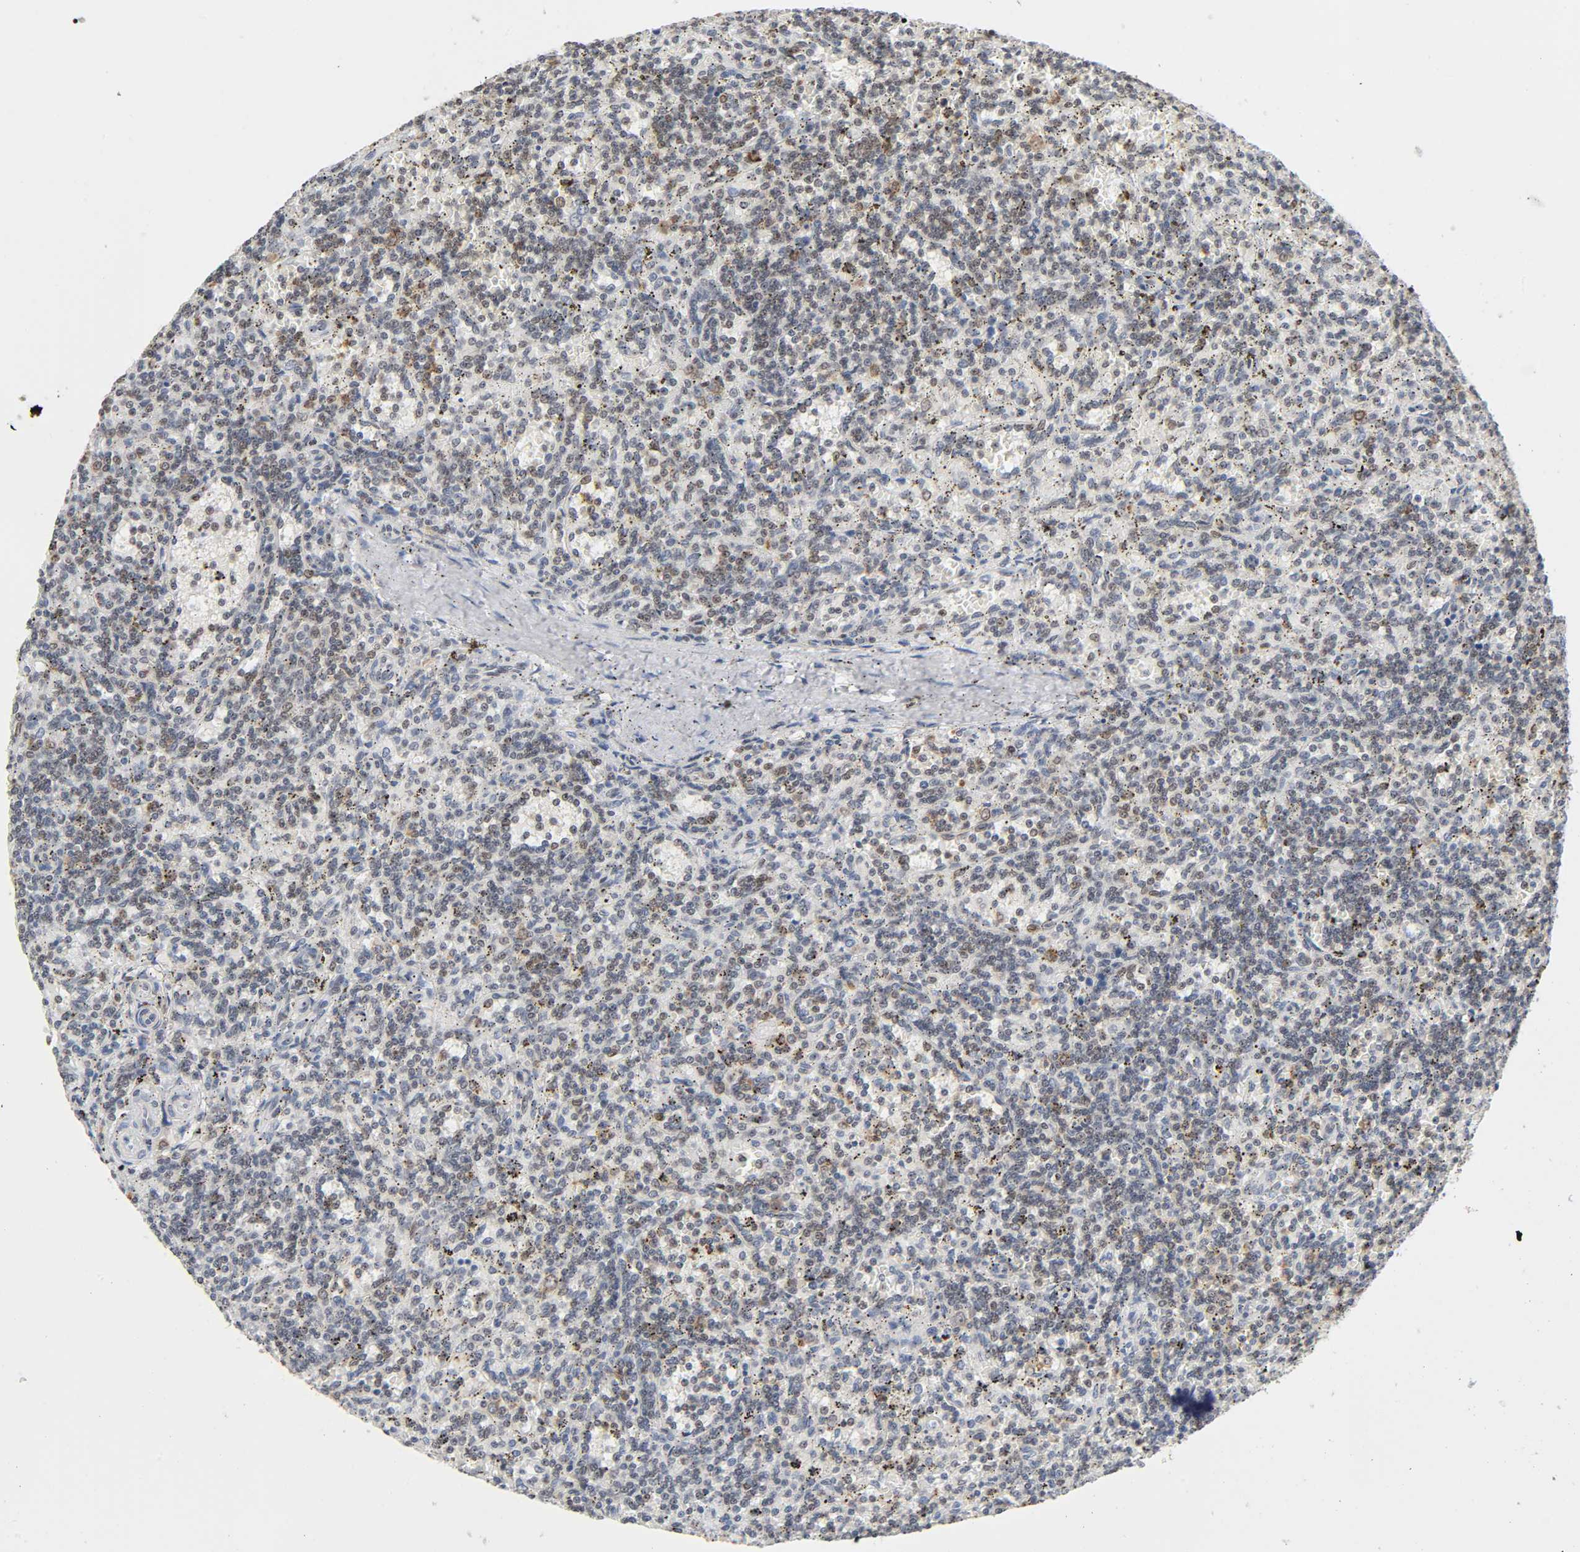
{"staining": {"intensity": "moderate", "quantity": ">75%", "location": "nuclear"}, "tissue": "lymphoma", "cell_type": "Tumor cells", "image_type": "cancer", "snomed": [{"axis": "morphology", "description": "Malignant lymphoma, non-Hodgkin's type, Low grade"}, {"axis": "topography", "description": "Spleen"}], "caption": "Immunohistochemistry (DAB) staining of low-grade malignant lymphoma, non-Hodgkin's type displays moderate nuclear protein staining in approximately >75% of tumor cells.", "gene": "SUMO1", "patient": {"sex": "male", "age": 73}}